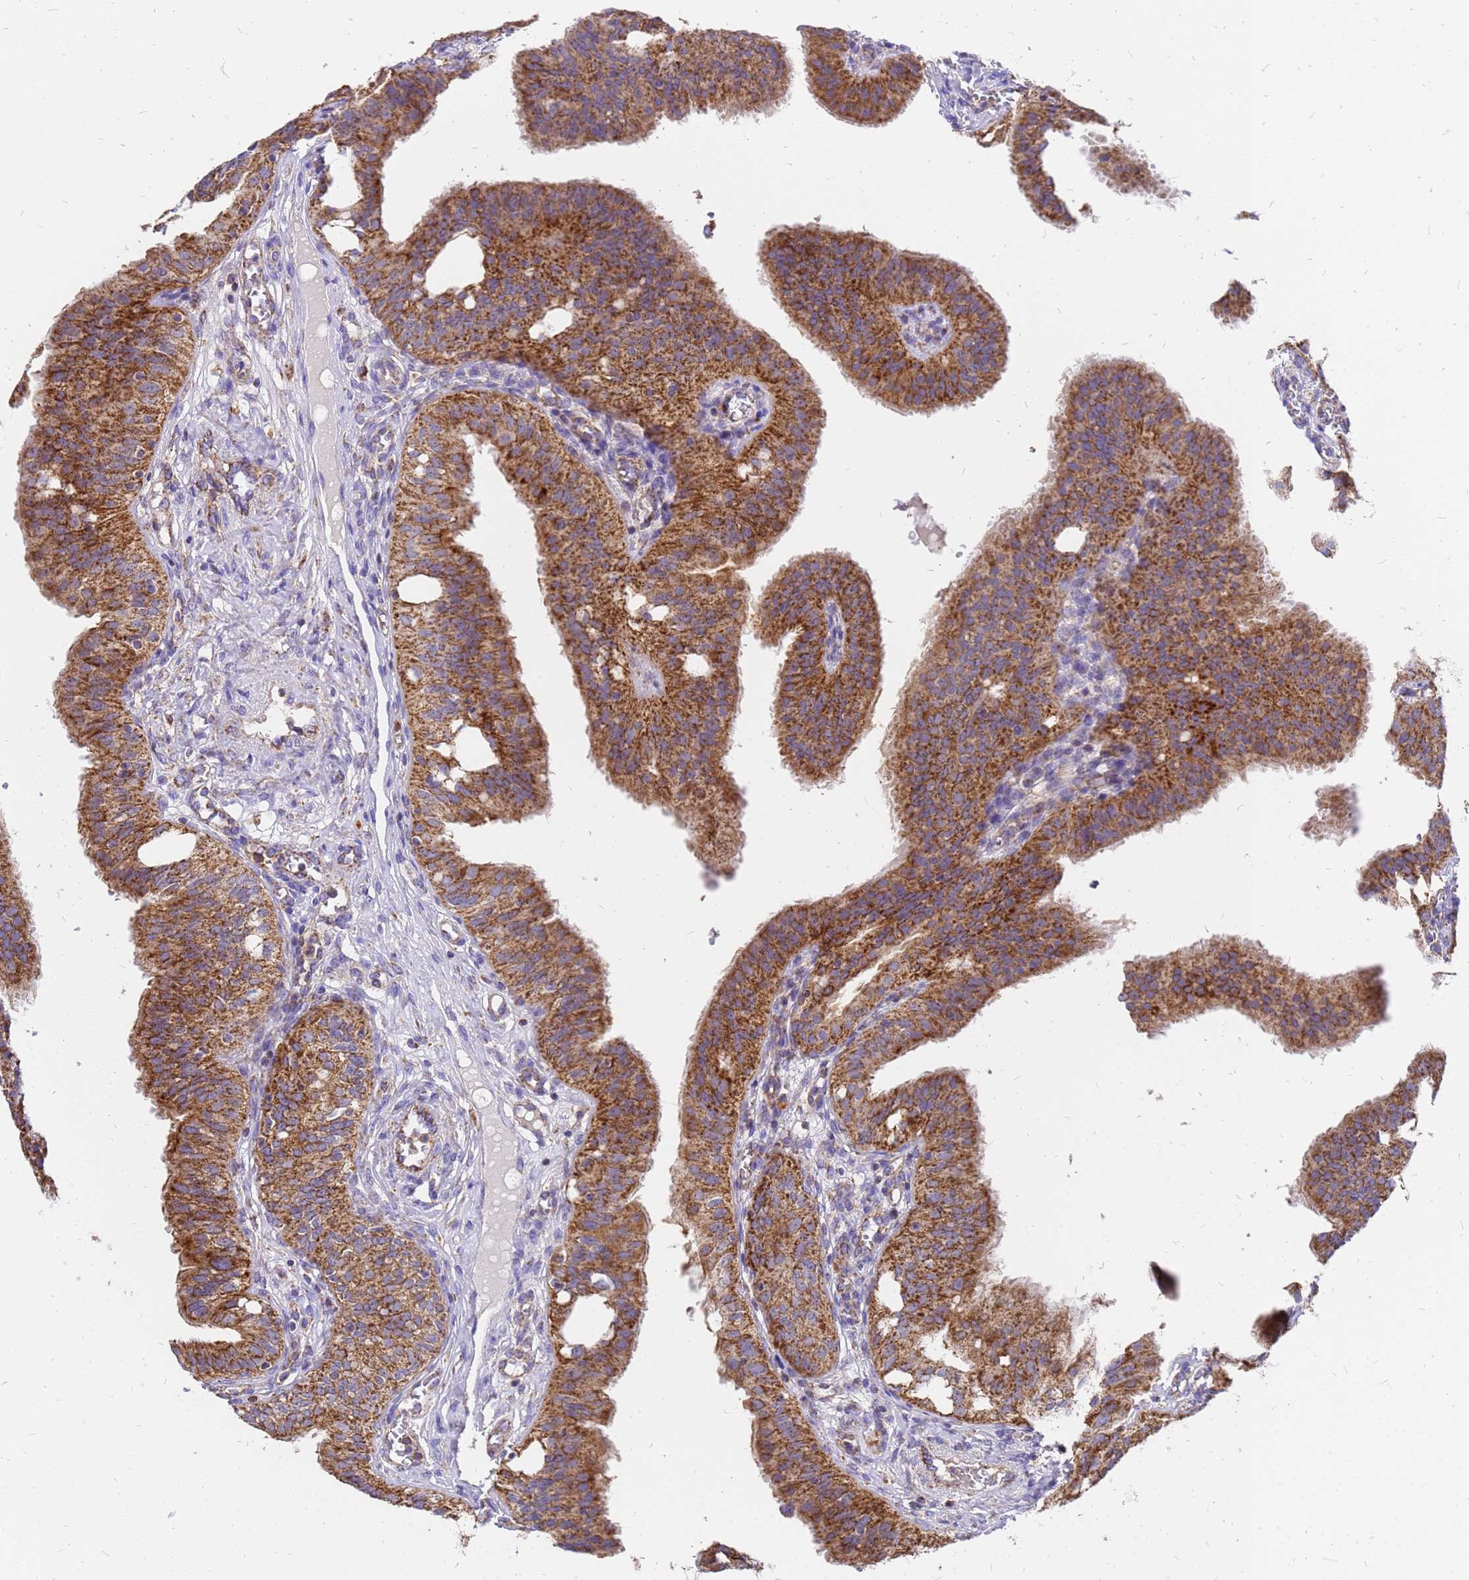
{"staining": {"intensity": "strong", "quantity": ">75%", "location": "cytoplasmic/membranous"}, "tissue": "fallopian tube", "cell_type": "Glandular cells", "image_type": "normal", "snomed": [{"axis": "morphology", "description": "Normal tissue, NOS"}, {"axis": "topography", "description": "Fallopian tube"}, {"axis": "topography", "description": "Ovary"}], "caption": "Immunohistochemistry (IHC) (DAB) staining of normal fallopian tube displays strong cytoplasmic/membranous protein expression in approximately >75% of glandular cells.", "gene": "MRPS26", "patient": {"sex": "female", "age": 42}}